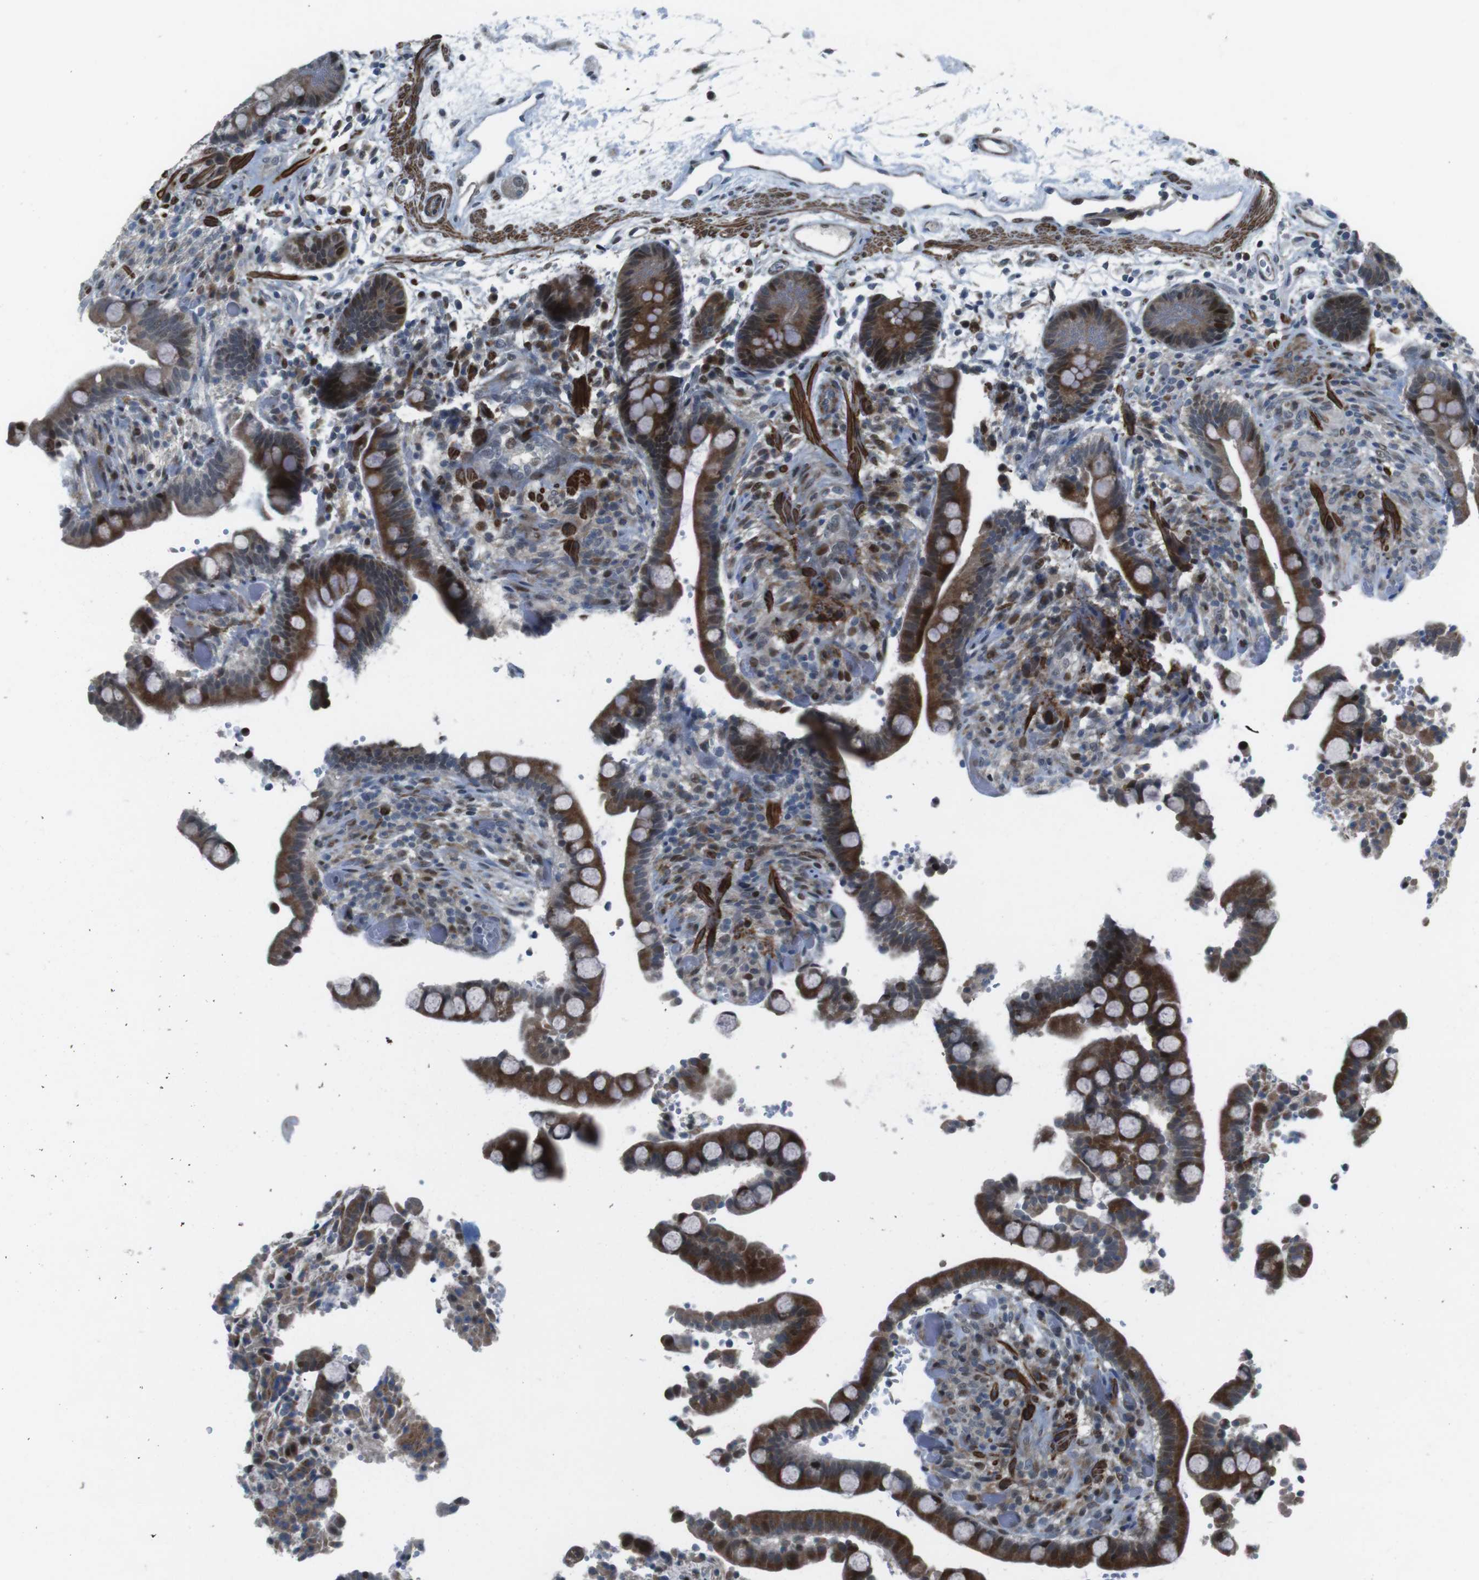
{"staining": {"intensity": "weak", "quantity": ">75%", "location": "cytoplasmic/membranous"}, "tissue": "colon", "cell_type": "Endothelial cells", "image_type": "normal", "snomed": [{"axis": "morphology", "description": "Normal tissue, NOS"}, {"axis": "topography", "description": "Colon"}], "caption": "Immunohistochemistry (IHC) photomicrograph of normal colon: human colon stained using immunohistochemistry displays low levels of weak protein expression localized specifically in the cytoplasmic/membranous of endothelial cells, appearing as a cytoplasmic/membranous brown color.", "gene": "PBRM1", "patient": {"sex": "male", "age": 73}}